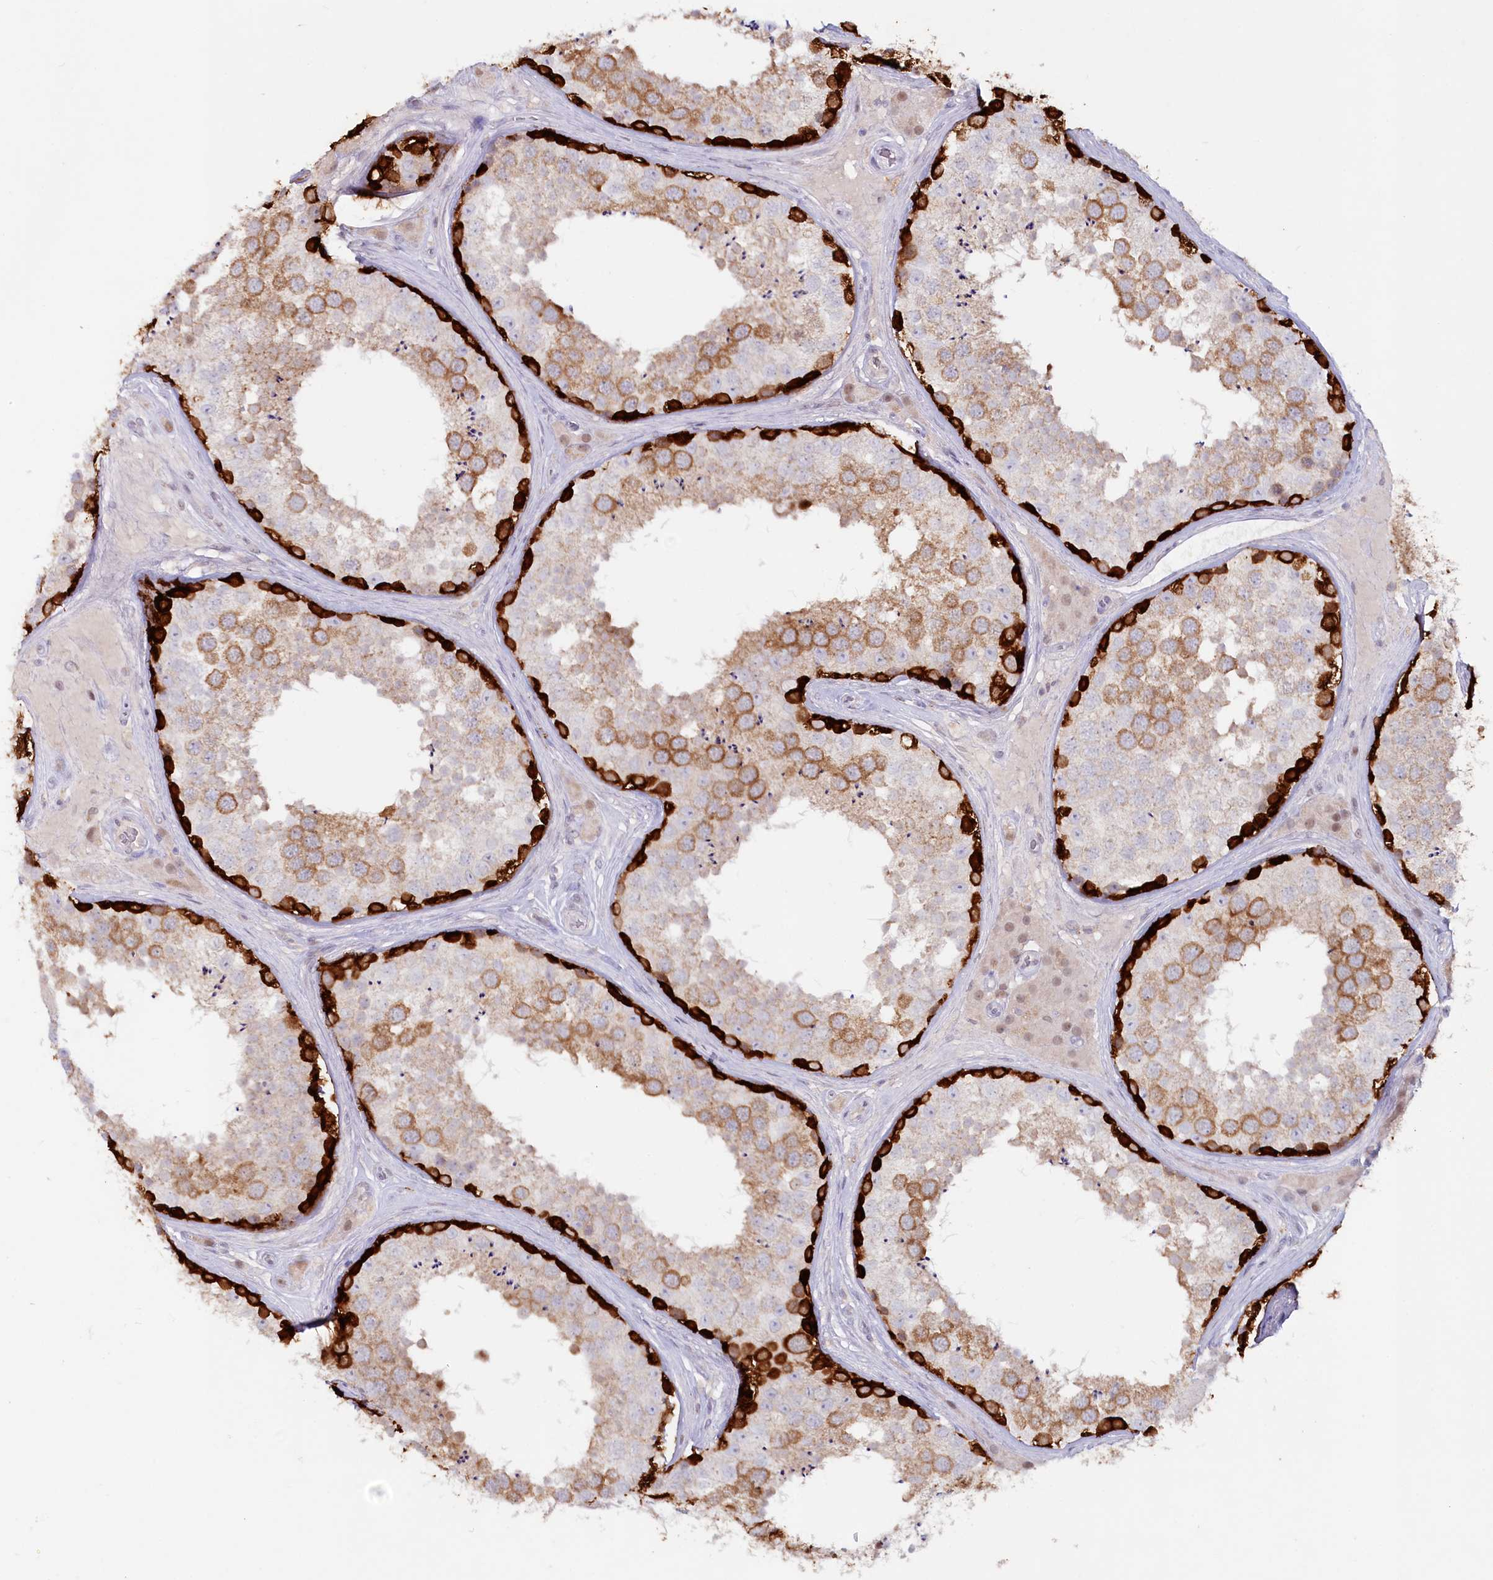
{"staining": {"intensity": "strong", "quantity": "25%-75%", "location": "cytoplasmic/membranous"}, "tissue": "testis", "cell_type": "Cells in seminiferous ducts", "image_type": "normal", "snomed": [{"axis": "morphology", "description": "Normal tissue, NOS"}, {"axis": "topography", "description": "Testis"}], "caption": "Immunohistochemical staining of unremarkable human testis demonstrates high levels of strong cytoplasmic/membranous expression in about 25%-75% of cells in seminiferous ducts.", "gene": "PSAPL1", "patient": {"sex": "male", "age": 46}}